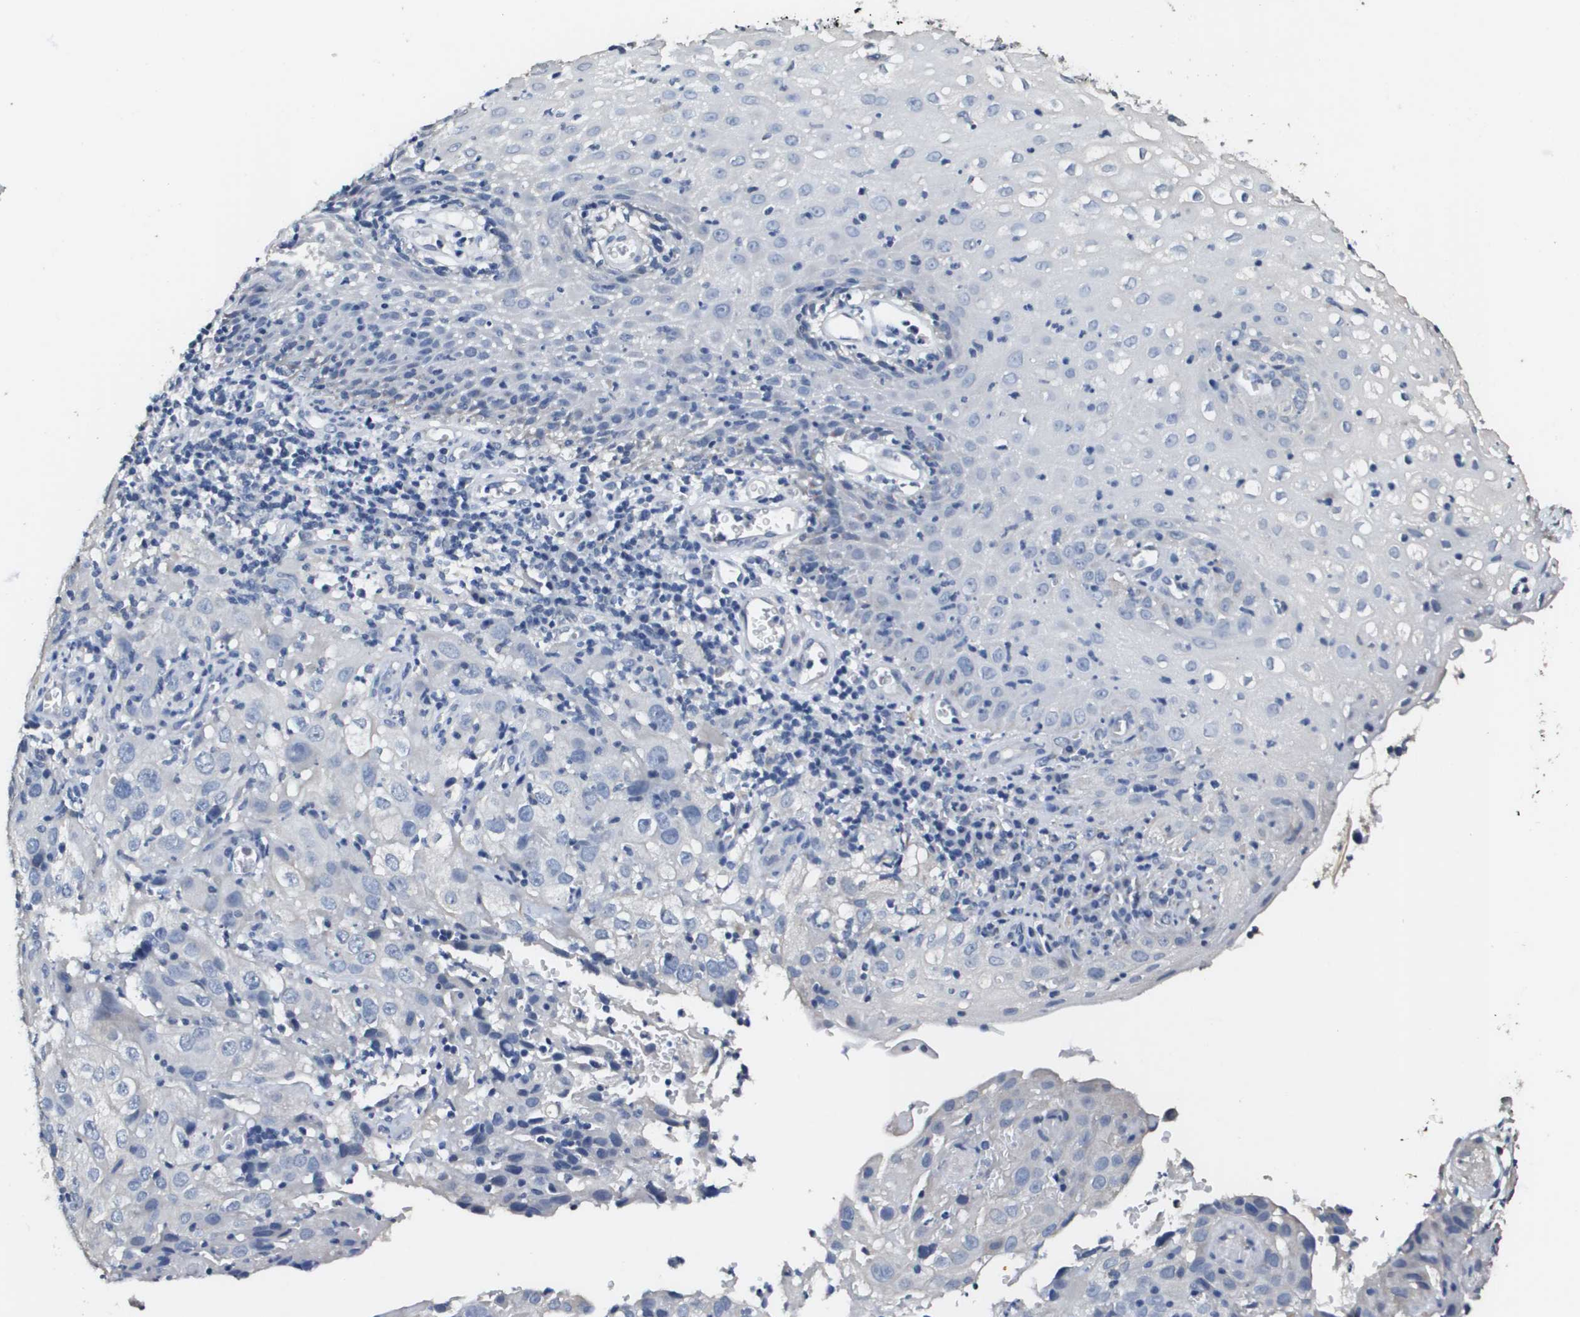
{"staining": {"intensity": "negative", "quantity": "none", "location": "none"}, "tissue": "cervical cancer", "cell_type": "Tumor cells", "image_type": "cancer", "snomed": [{"axis": "morphology", "description": "Squamous cell carcinoma, NOS"}, {"axis": "topography", "description": "Cervix"}], "caption": "Immunohistochemical staining of human cervical cancer (squamous cell carcinoma) demonstrates no significant positivity in tumor cells.", "gene": "MT3", "patient": {"sex": "female", "age": 32}}